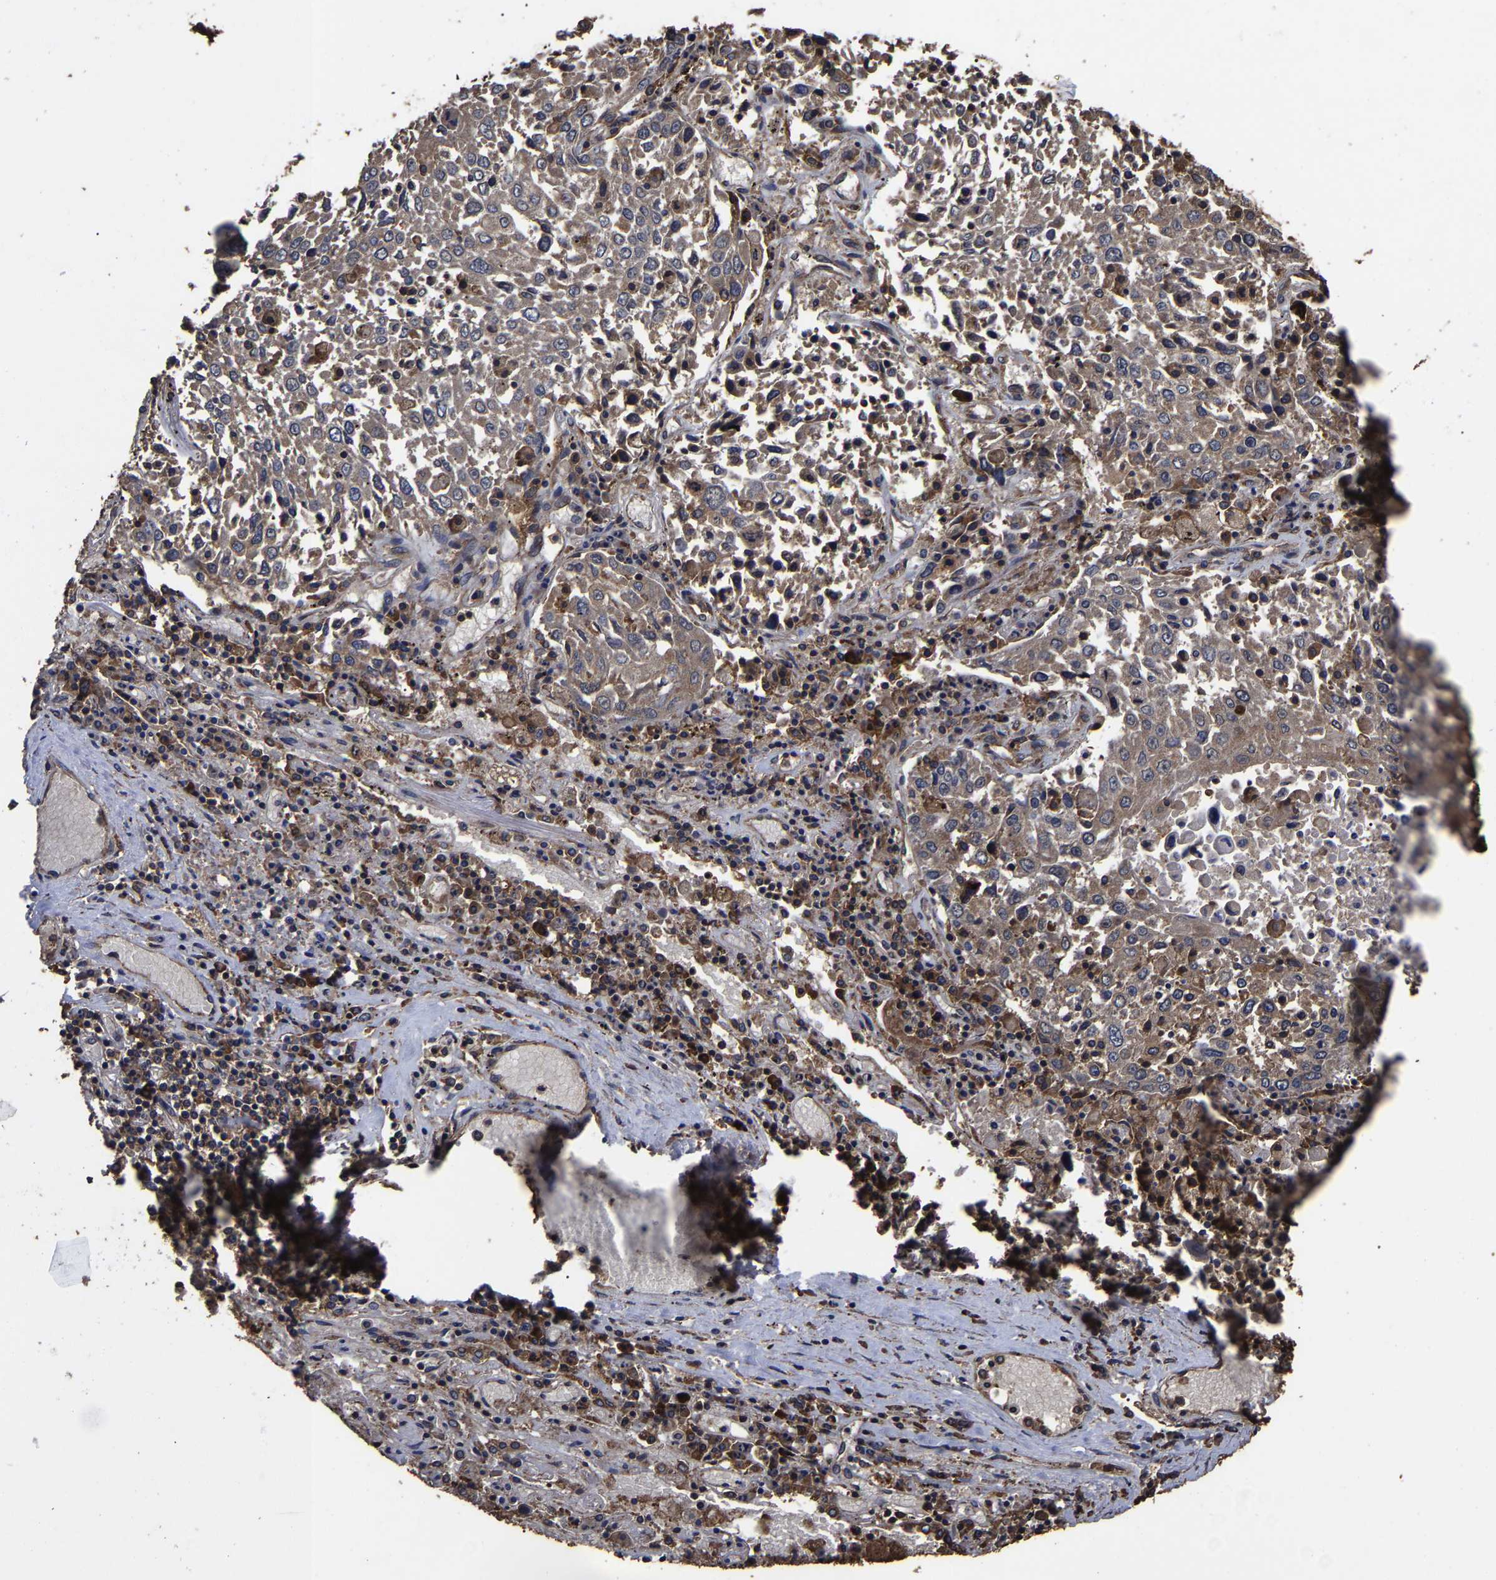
{"staining": {"intensity": "weak", "quantity": ">75%", "location": "cytoplasmic/membranous"}, "tissue": "lung cancer", "cell_type": "Tumor cells", "image_type": "cancer", "snomed": [{"axis": "morphology", "description": "Squamous cell carcinoma, NOS"}, {"axis": "topography", "description": "Lung"}], "caption": "A low amount of weak cytoplasmic/membranous staining is identified in about >75% of tumor cells in lung cancer (squamous cell carcinoma) tissue.", "gene": "ITCH", "patient": {"sex": "male", "age": 65}}